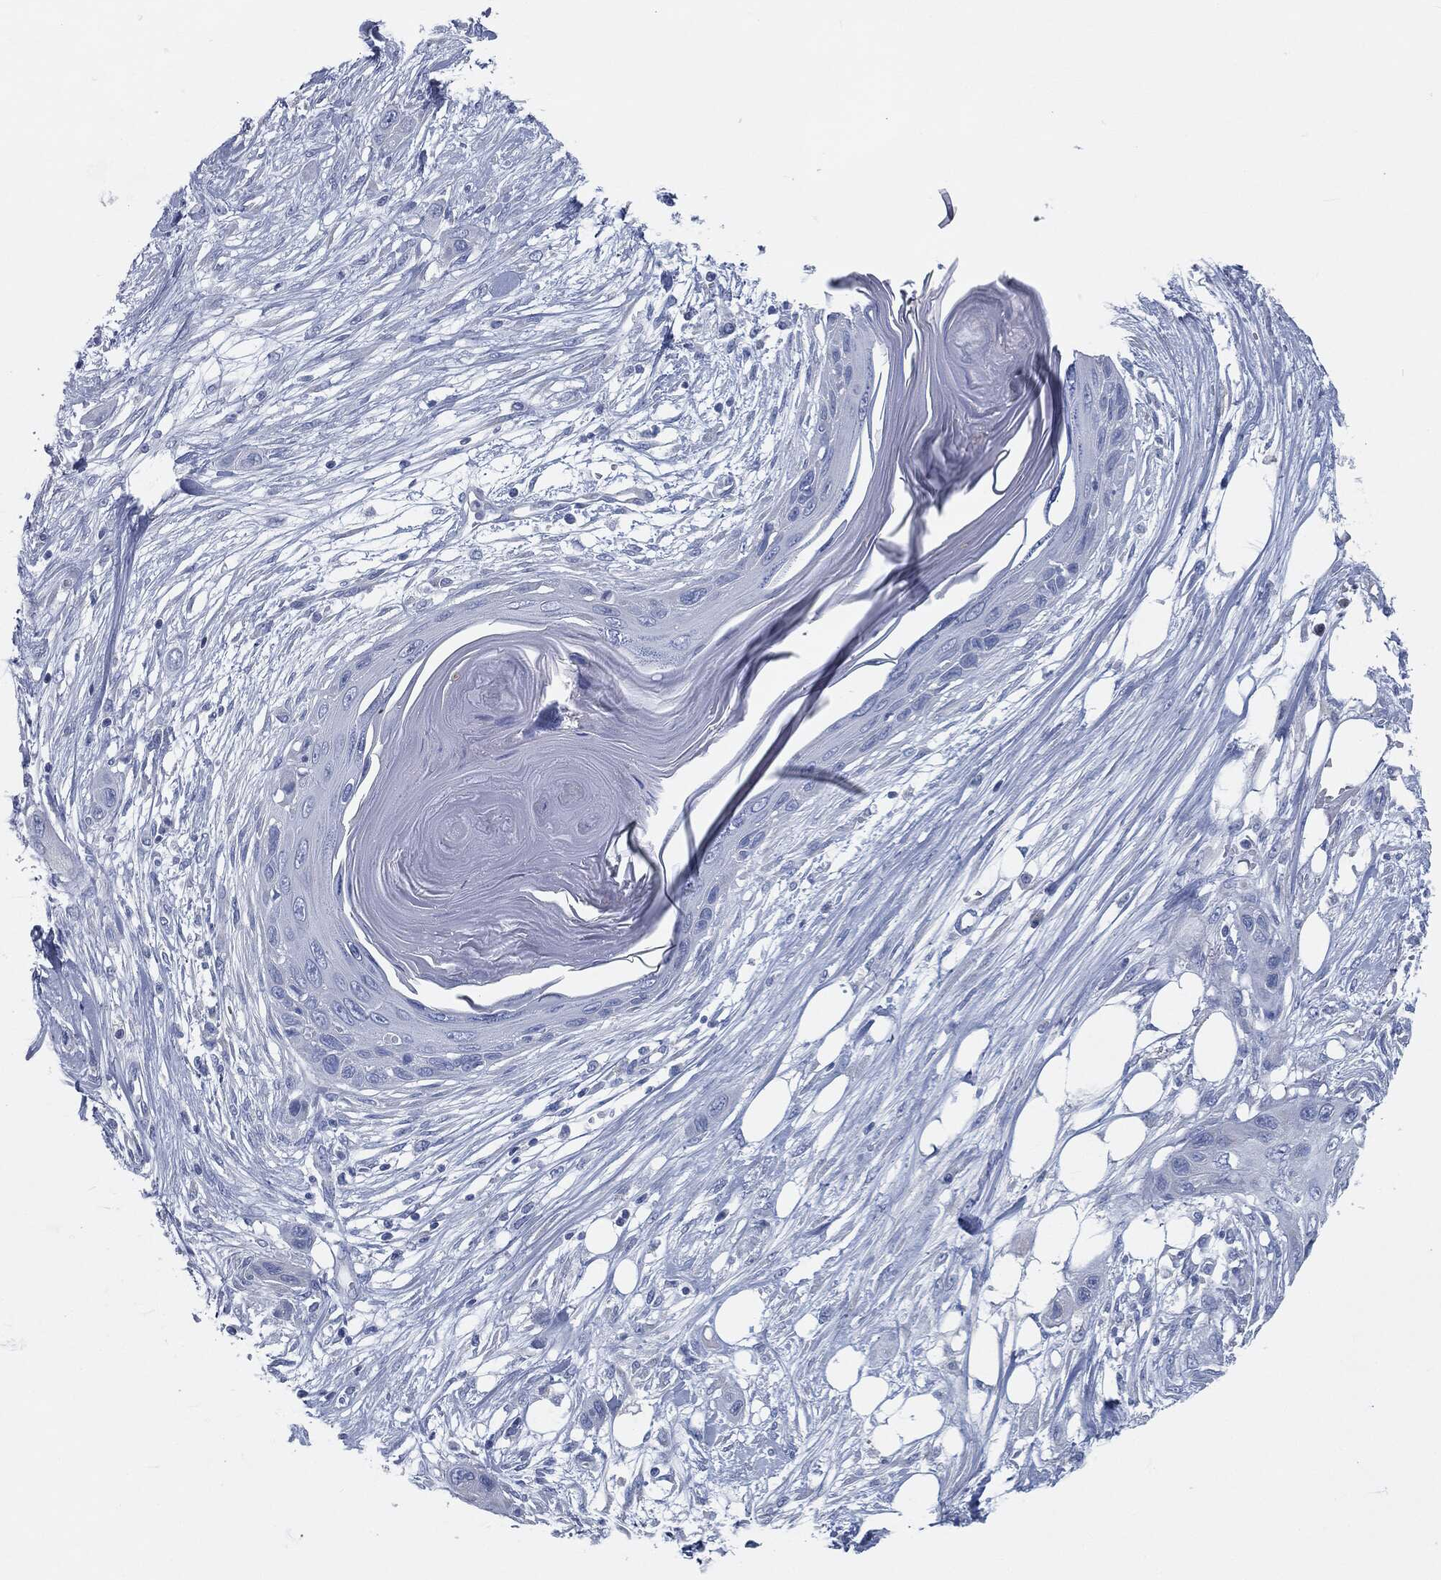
{"staining": {"intensity": "negative", "quantity": "none", "location": "none"}, "tissue": "skin cancer", "cell_type": "Tumor cells", "image_type": "cancer", "snomed": [{"axis": "morphology", "description": "Squamous cell carcinoma, NOS"}, {"axis": "topography", "description": "Skin"}], "caption": "High power microscopy histopathology image of an IHC micrograph of skin cancer, revealing no significant staining in tumor cells.", "gene": "CAV3", "patient": {"sex": "male", "age": 79}}